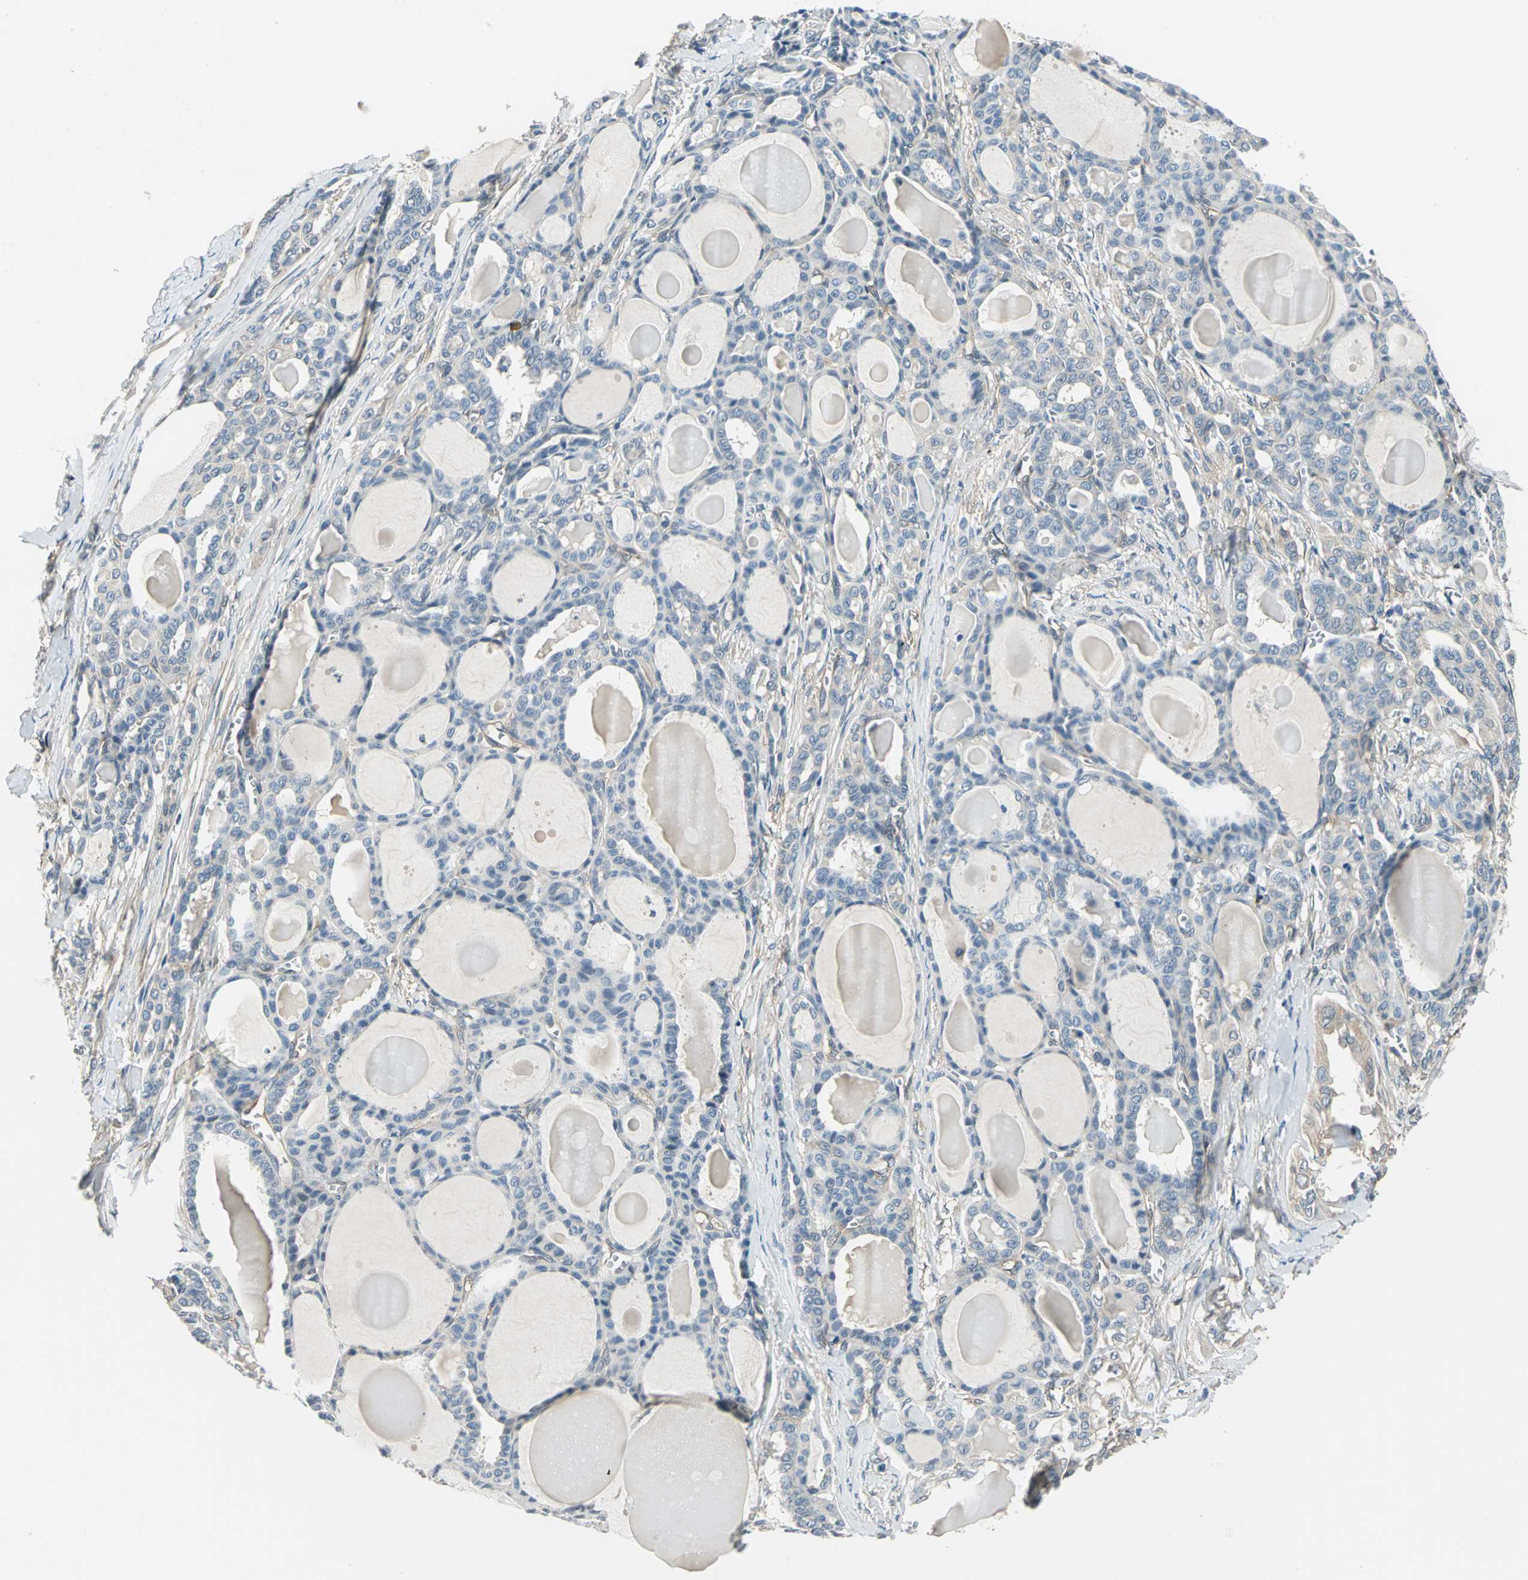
{"staining": {"intensity": "weak", "quantity": "<25%", "location": "cytoplasmic/membranous"}, "tissue": "thyroid cancer", "cell_type": "Tumor cells", "image_type": "cancer", "snomed": [{"axis": "morphology", "description": "Carcinoma, NOS"}, {"axis": "topography", "description": "Thyroid gland"}], "caption": "Histopathology image shows no significant protein positivity in tumor cells of thyroid cancer.", "gene": "CDC42EP1", "patient": {"sex": "female", "age": 91}}